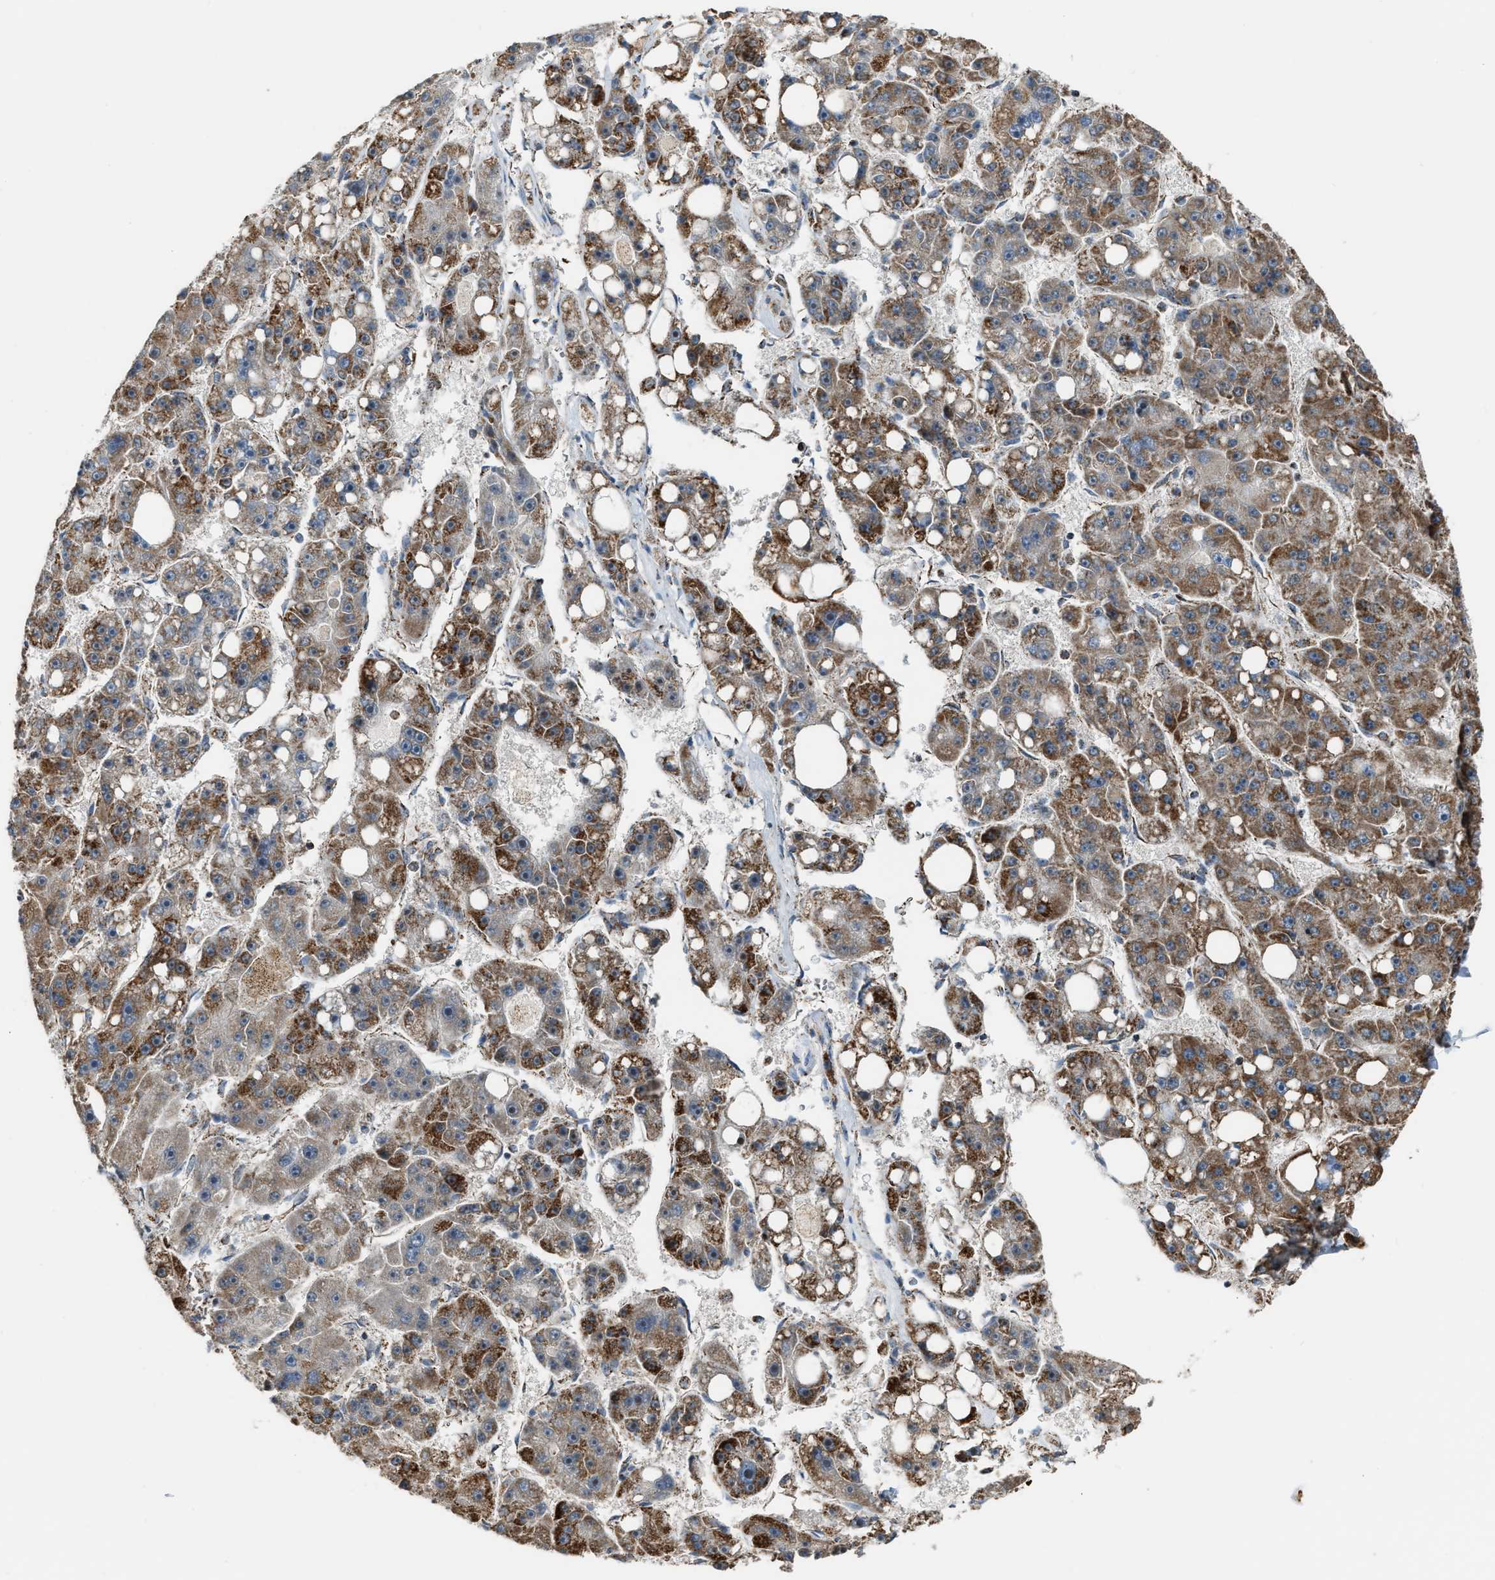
{"staining": {"intensity": "moderate", "quantity": ">75%", "location": "cytoplasmic/membranous"}, "tissue": "liver cancer", "cell_type": "Tumor cells", "image_type": "cancer", "snomed": [{"axis": "morphology", "description": "Carcinoma, Hepatocellular, NOS"}, {"axis": "topography", "description": "Liver"}], "caption": "Liver cancer (hepatocellular carcinoma) stained for a protein reveals moderate cytoplasmic/membranous positivity in tumor cells.", "gene": "CHN2", "patient": {"sex": "female", "age": 61}}